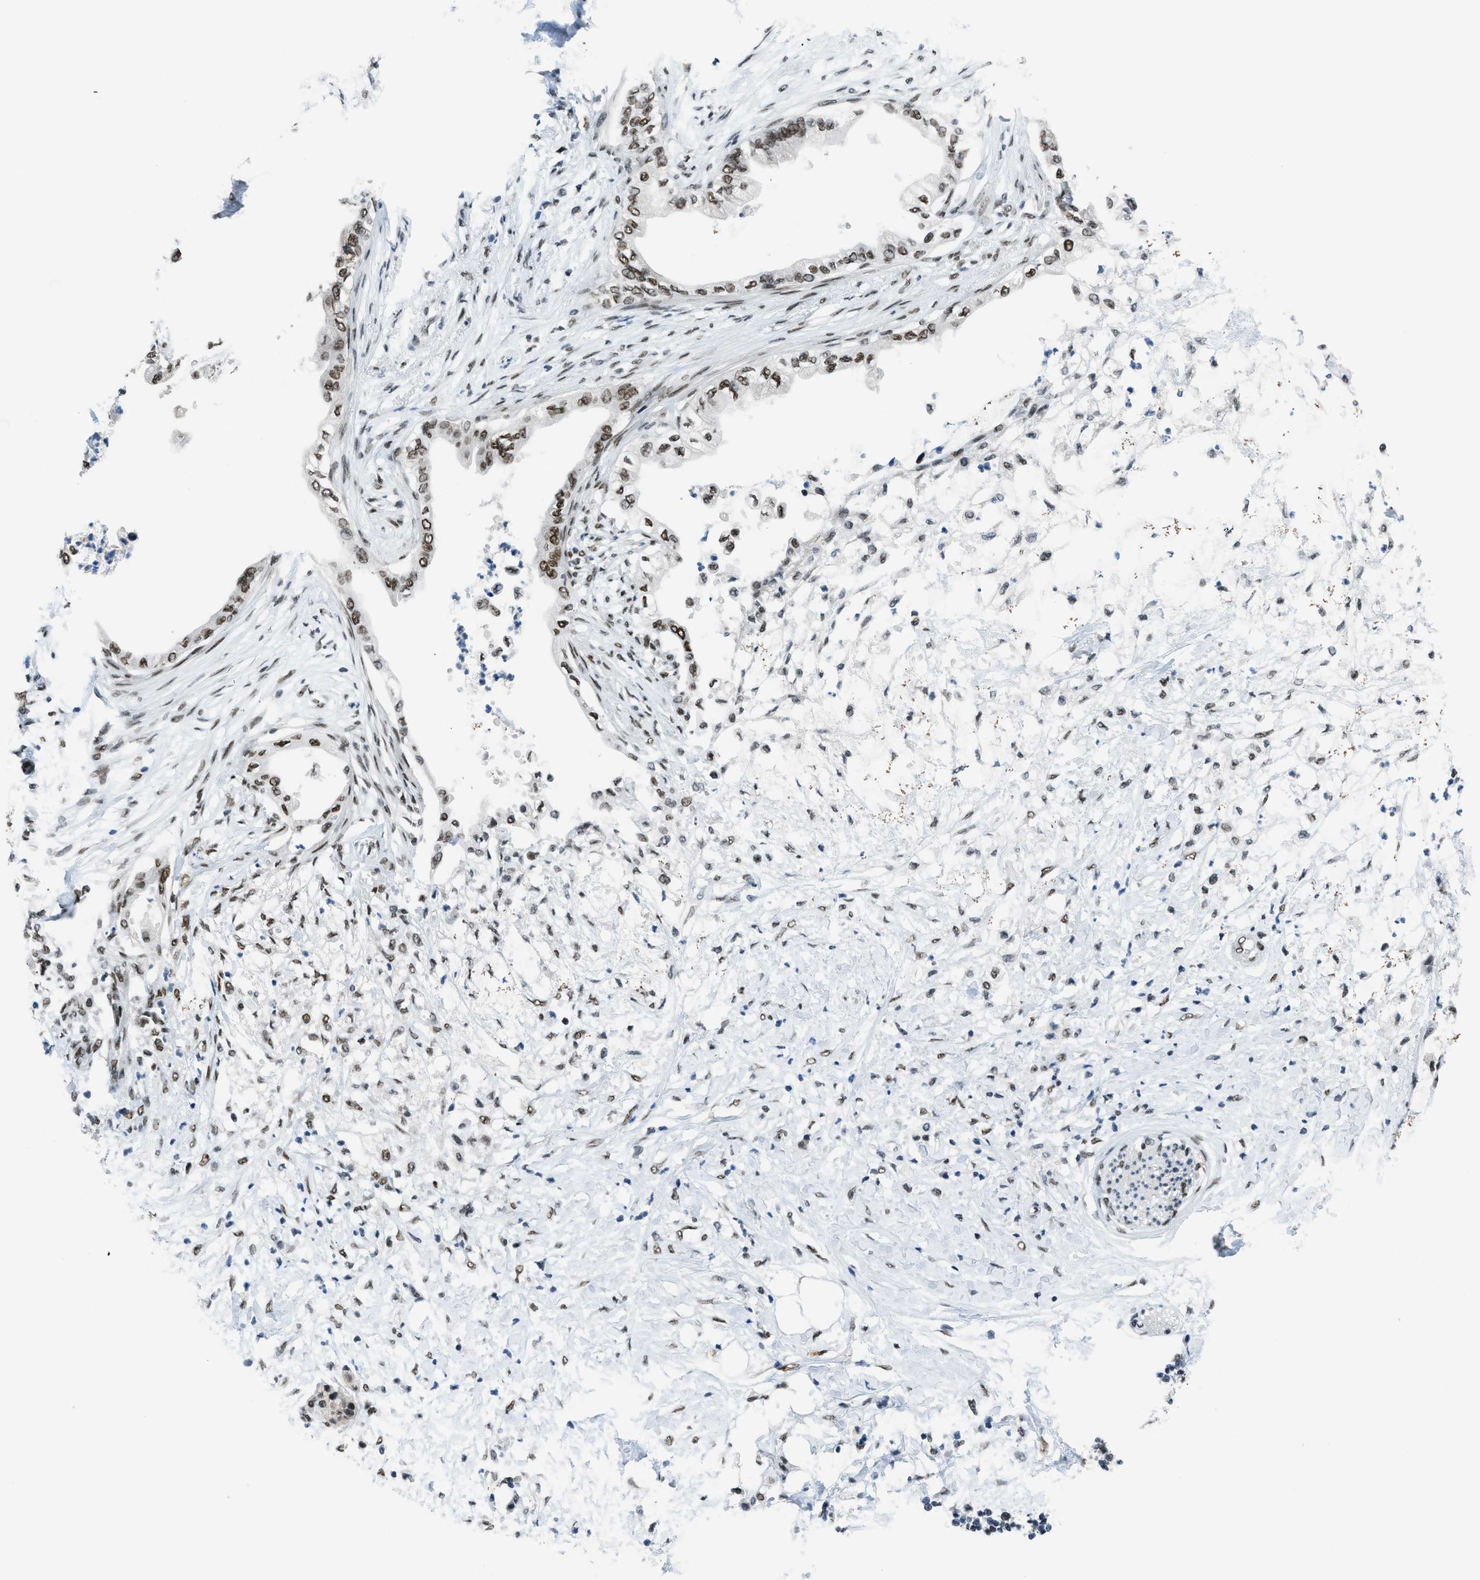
{"staining": {"intensity": "moderate", "quantity": ">75%", "location": "nuclear"}, "tissue": "pancreatic cancer", "cell_type": "Tumor cells", "image_type": "cancer", "snomed": [{"axis": "morphology", "description": "Normal tissue, NOS"}, {"axis": "morphology", "description": "Adenocarcinoma, NOS"}, {"axis": "topography", "description": "Pancreas"}, {"axis": "topography", "description": "Duodenum"}], "caption": "A photomicrograph of pancreatic cancer stained for a protein demonstrates moderate nuclear brown staining in tumor cells. The staining was performed using DAB to visualize the protein expression in brown, while the nuclei were stained in blue with hematoxylin (Magnification: 20x).", "gene": "GATAD2B", "patient": {"sex": "female", "age": 60}}